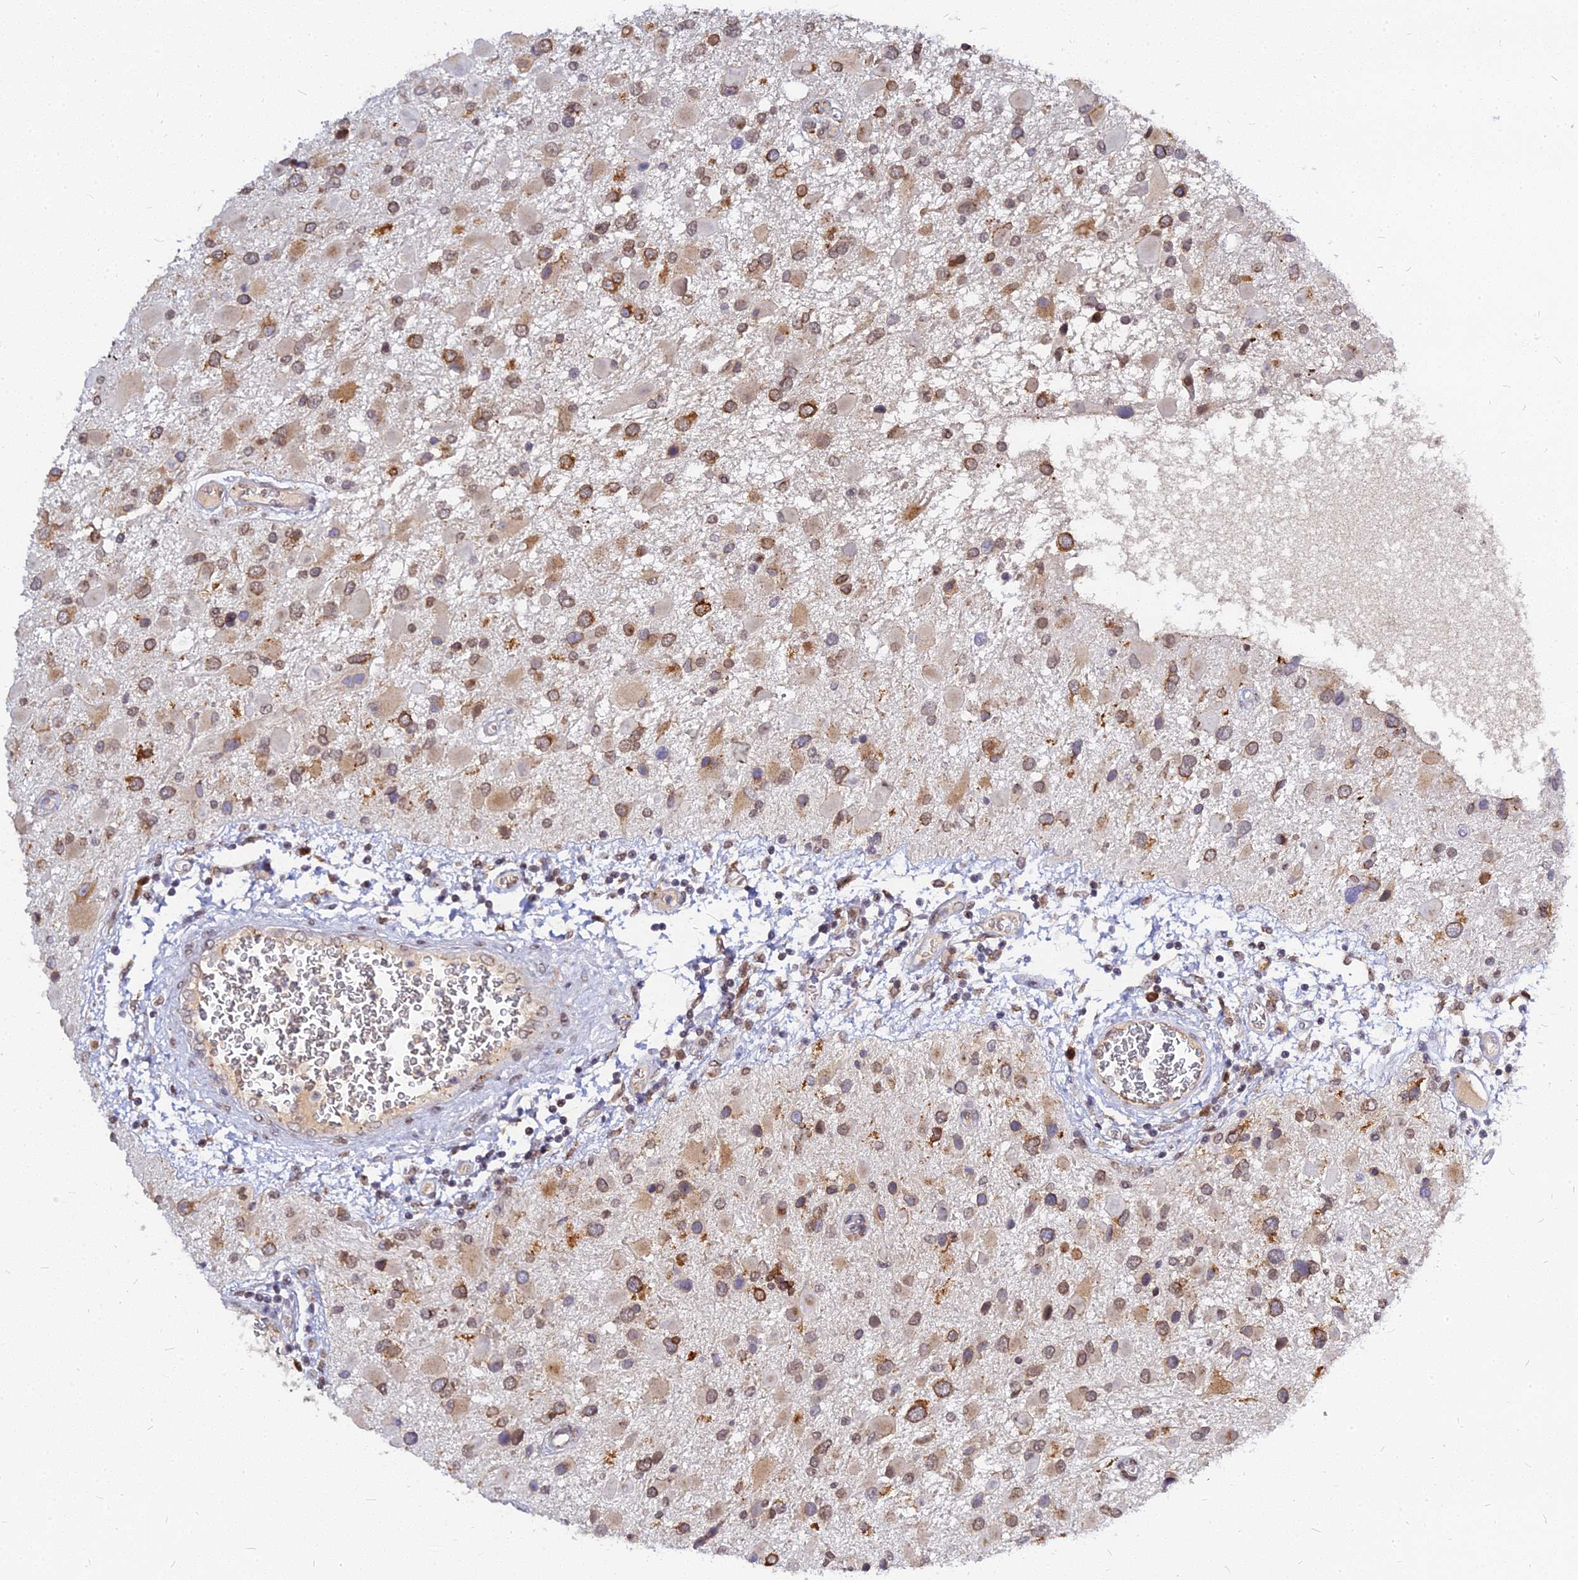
{"staining": {"intensity": "moderate", "quantity": ">75%", "location": "cytoplasmic/membranous"}, "tissue": "glioma", "cell_type": "Tumor cells", "image_type": "cancer", "snomed": [{"axis": "morphology", "description": "Glioma, malignant, High grade"}, {"axis": "topography", "description": "Brain"}], "caption": "A brown stain highlights moderate cytoplasmic/membranous positivity of a protein in glioma tumor cells.", "gene": "RNF121", "patient": {"sex": "male", "age": 53}}